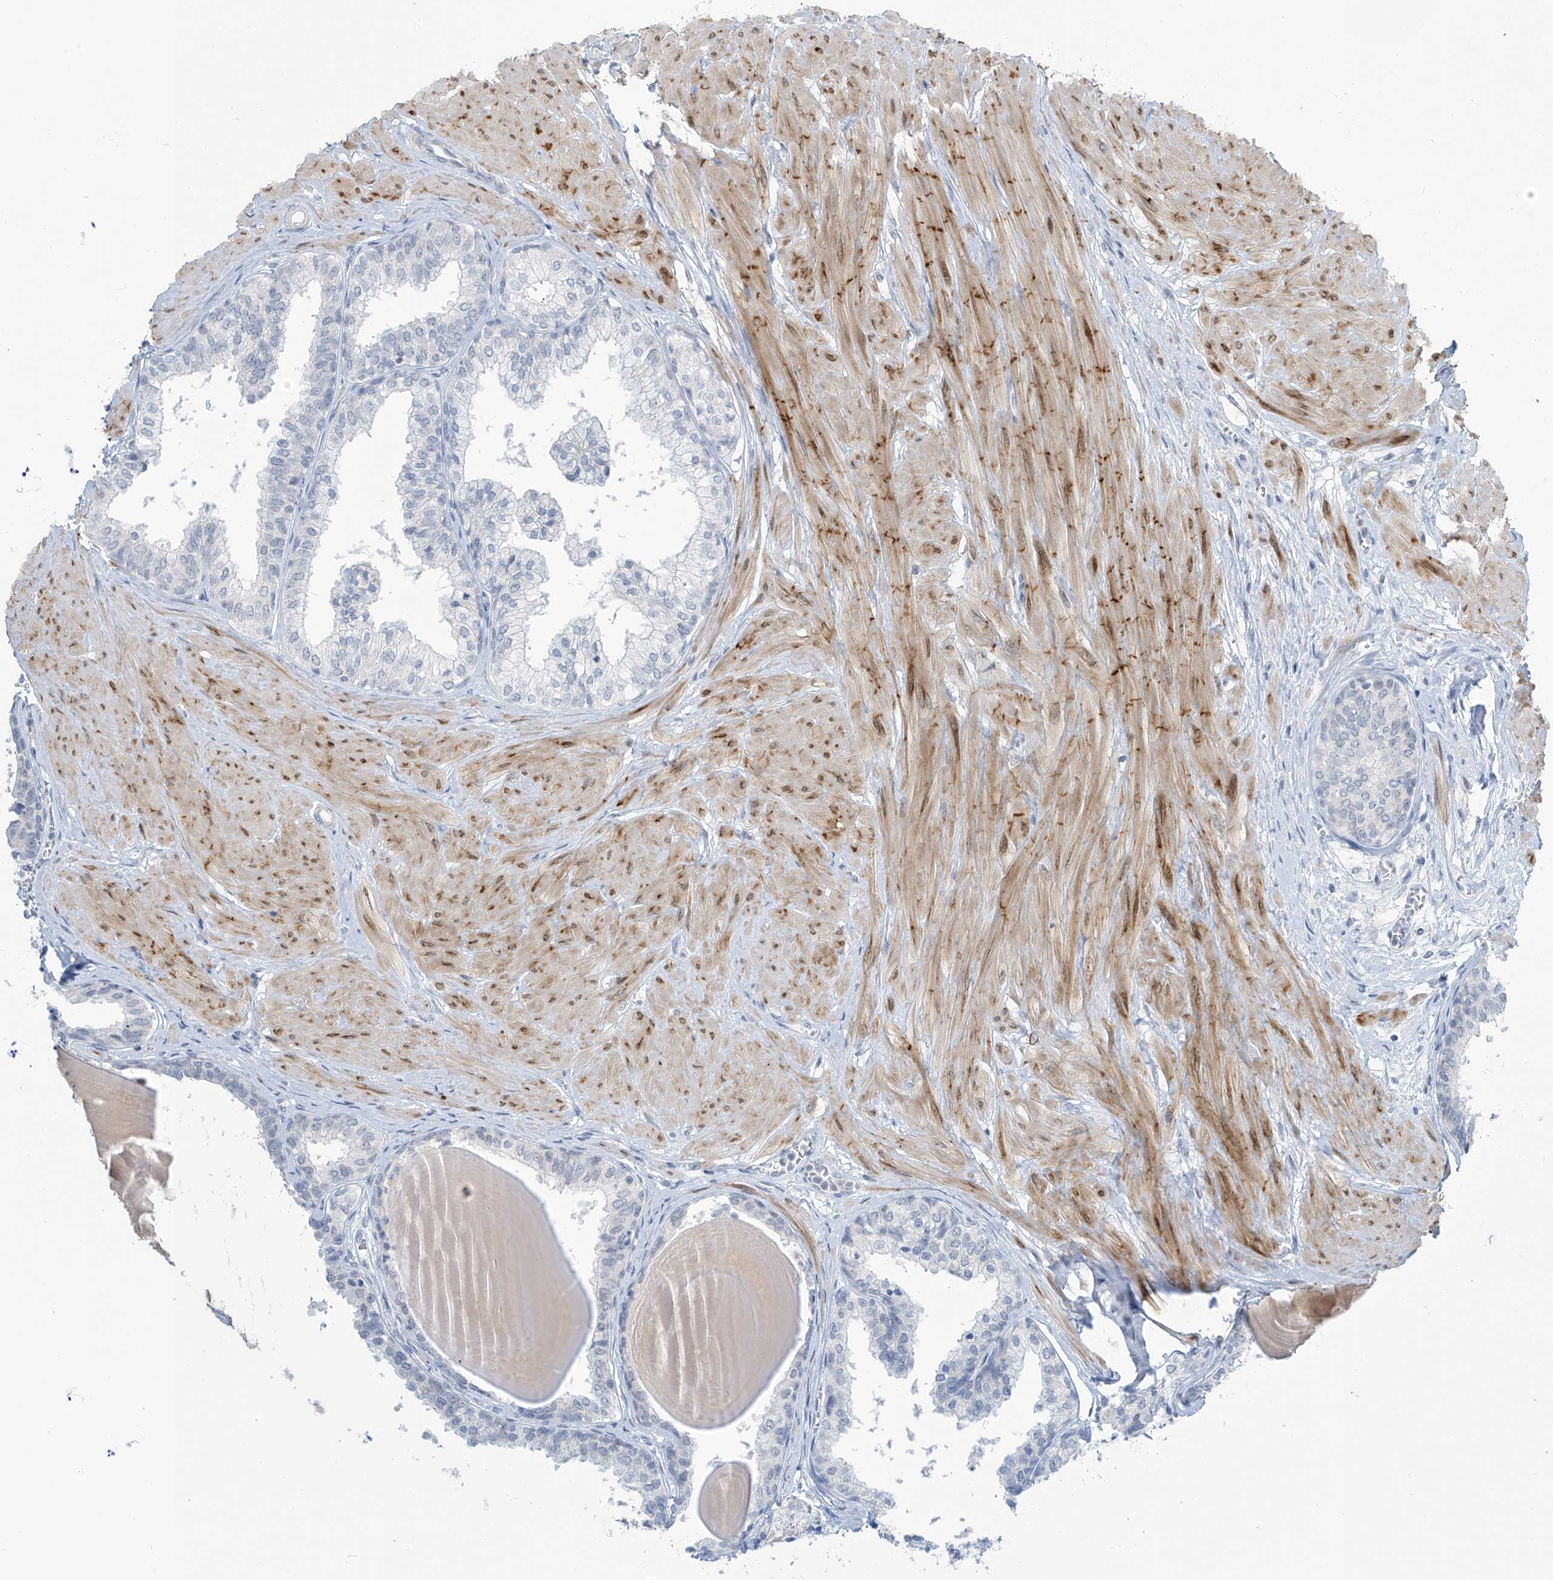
{"staining": {"intensity": "negative", "quantity": "none", "location": "none"}, "tissue": "prostate", "cell_type": "Glandular cells", "image_type": "normal", "snomed": [{"axis": "morphology", "description": "Normal tissue, NOS"}, {"axis": "topography", "description": "Prostate"}], "caption": "Immunohistochemistry (IHC) of normal human prostate demonstrates no staining in glandular cells.", "gene": "METAP1D", "patient": {"sex": "male", "age": 48}}